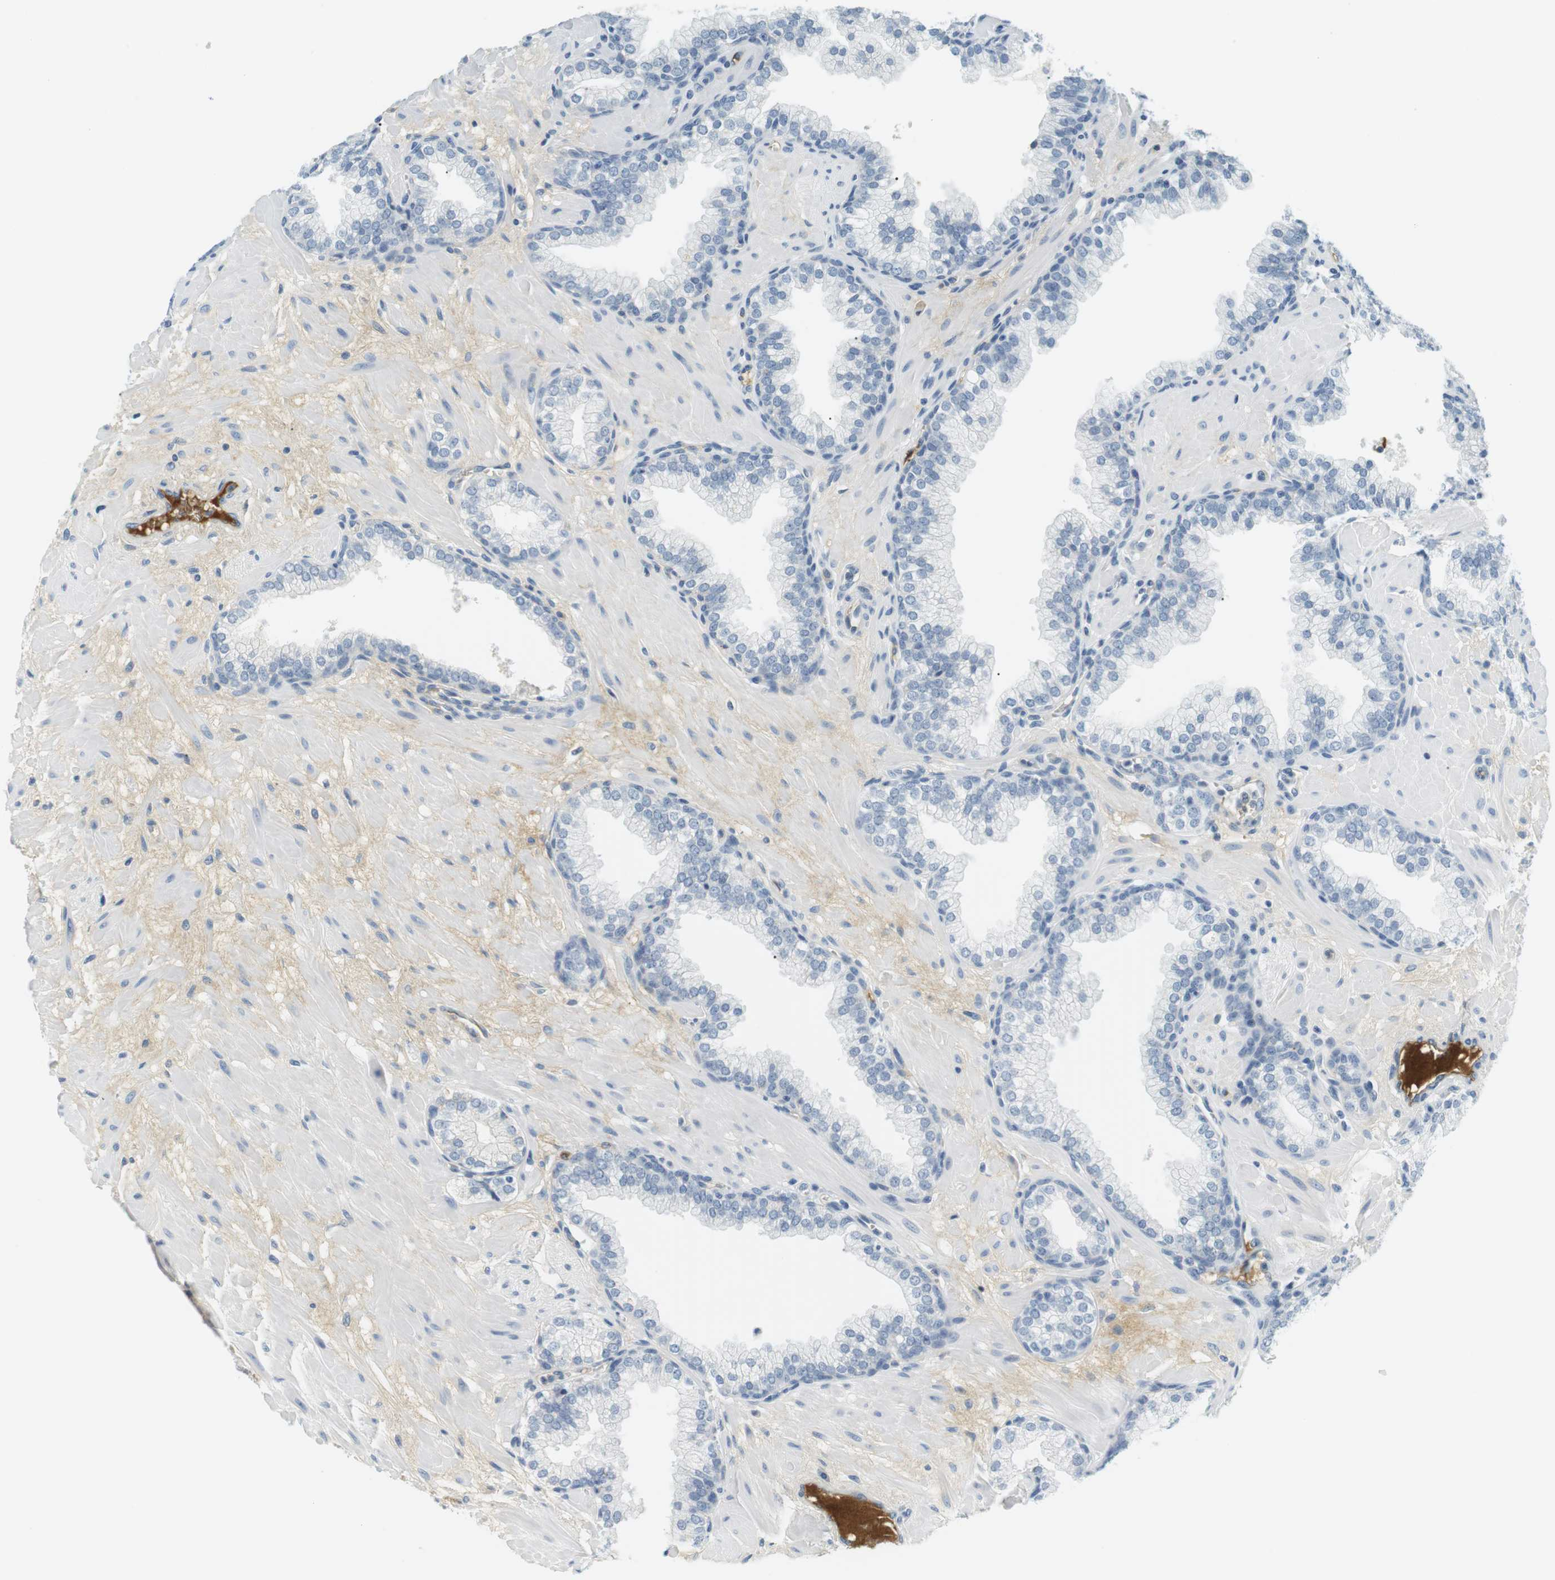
{"staining": {"intensity": "negative", "quantity": "none", "location": "none"}, "tissue": "prostate", "cell_type": "Glandular cells", "image_type": "normal", "snomed": [{"axis": "morphology", "description": "Normal tissue, NOS"}, {"axis": "morphology", "description": "Urothelial carcinoma, Low grade"}, {"axis": "topography", "description": "Urinary bladder"}, {"axis": "topography", "description": "Prostate"}], "caption": "Prostate was stained to show a protein in brown. There is no significant staining in glandular cells. (Stains: DAB (3,3'-diaminobenzidine) immunohistochemistry (IHC) with hematoxylin counter stain, Microscopy: brightfield microscopy at high magnification).", "gene": "APOB", "patient": {"sex": "male", "age": 60}}